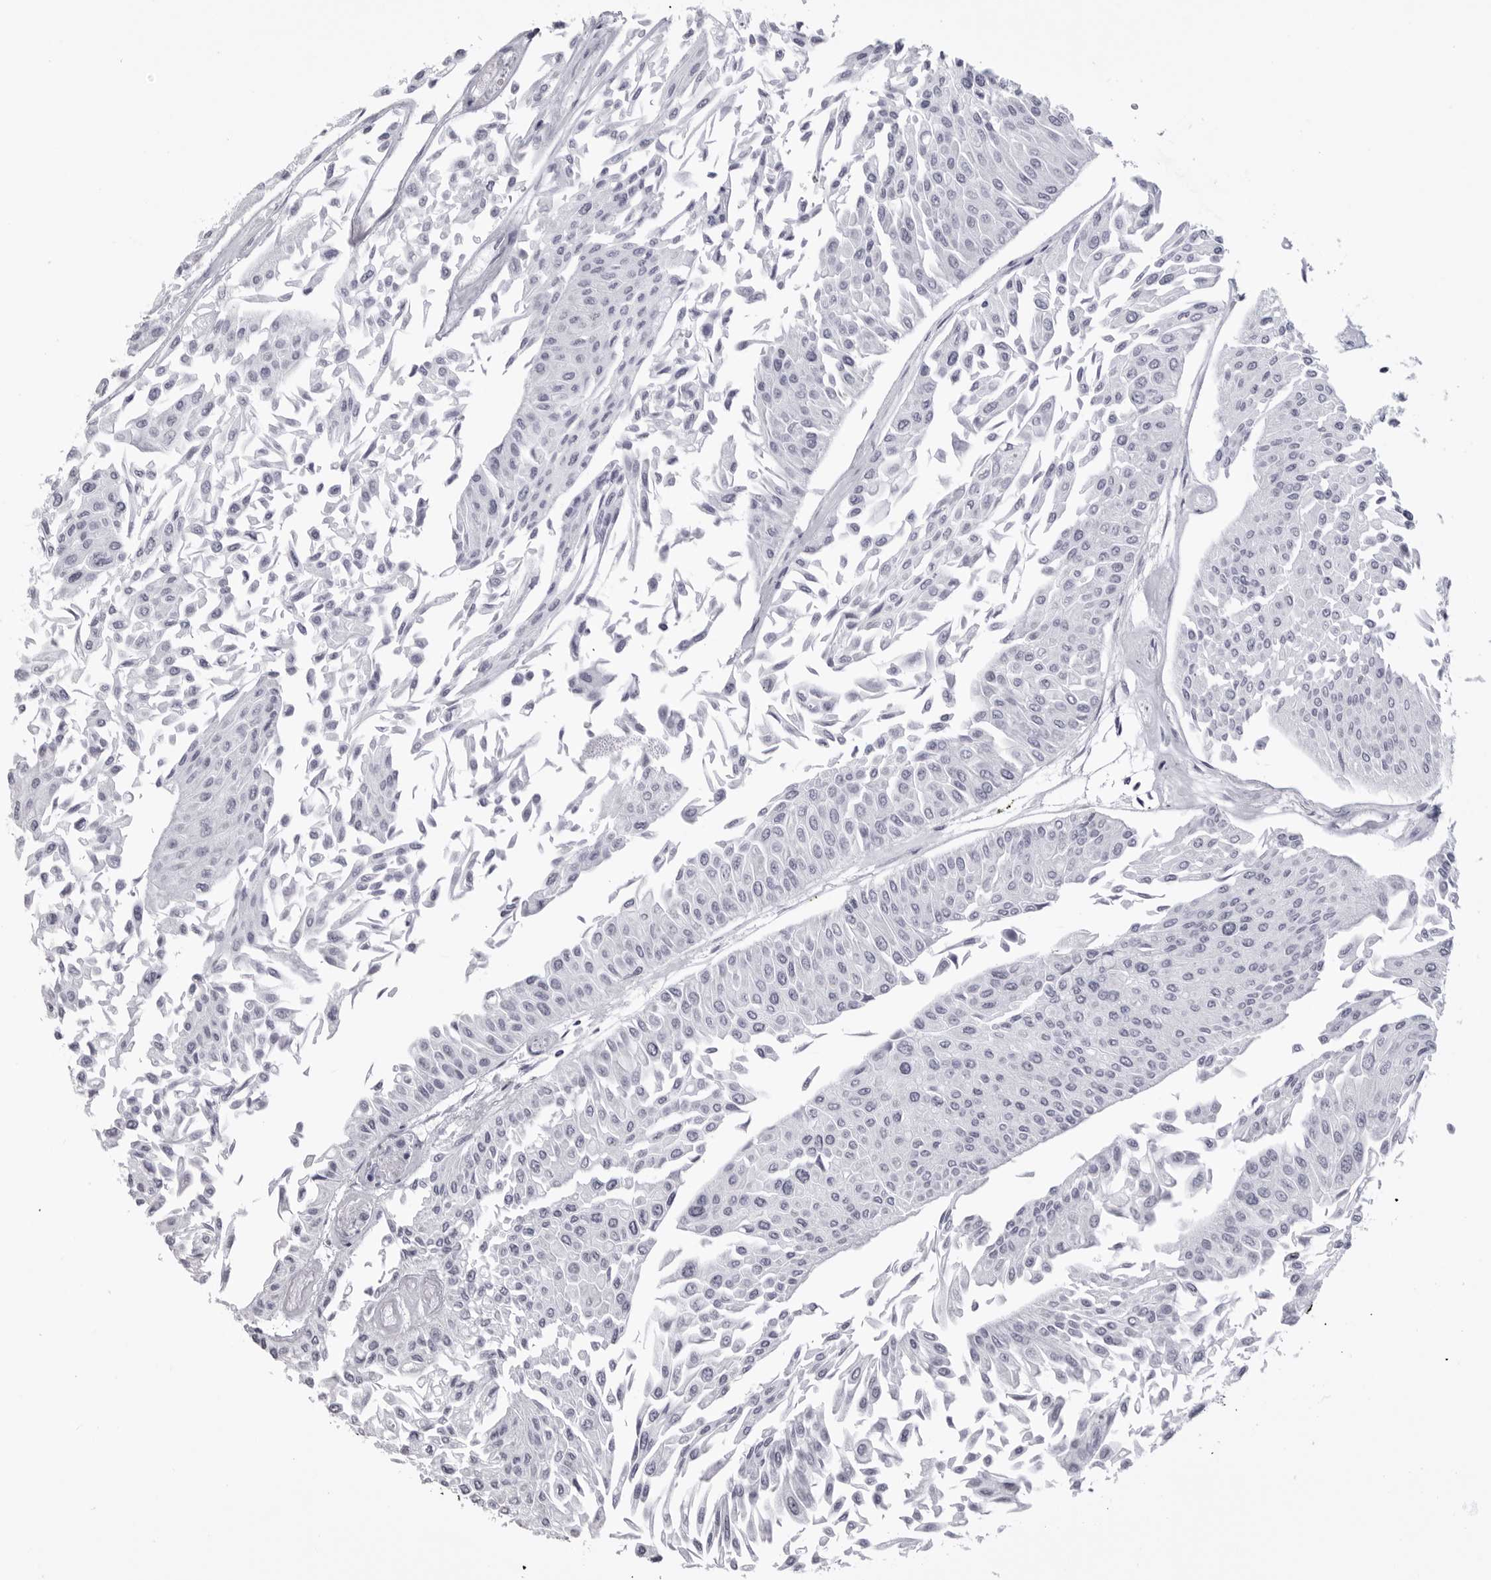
{"staining": {"intensity": "negative", "quantity": "none", "location": "none"}, "tissue": "urothelial cancer", "cell_type": "Tumor cells", "image_type": "cancer", "snomed": [{"axis": "morphology", "description": "Urothelial carcinoma, Low grade"}, {"axis": "topography", "description": "Urinary bladder"}], "caption": "Photomicrograph shows no significant protein positivity in tumor cells of urothelial cancer.", "gene": "LGALS4", "patient": {"sex": "male", "age": 67}}